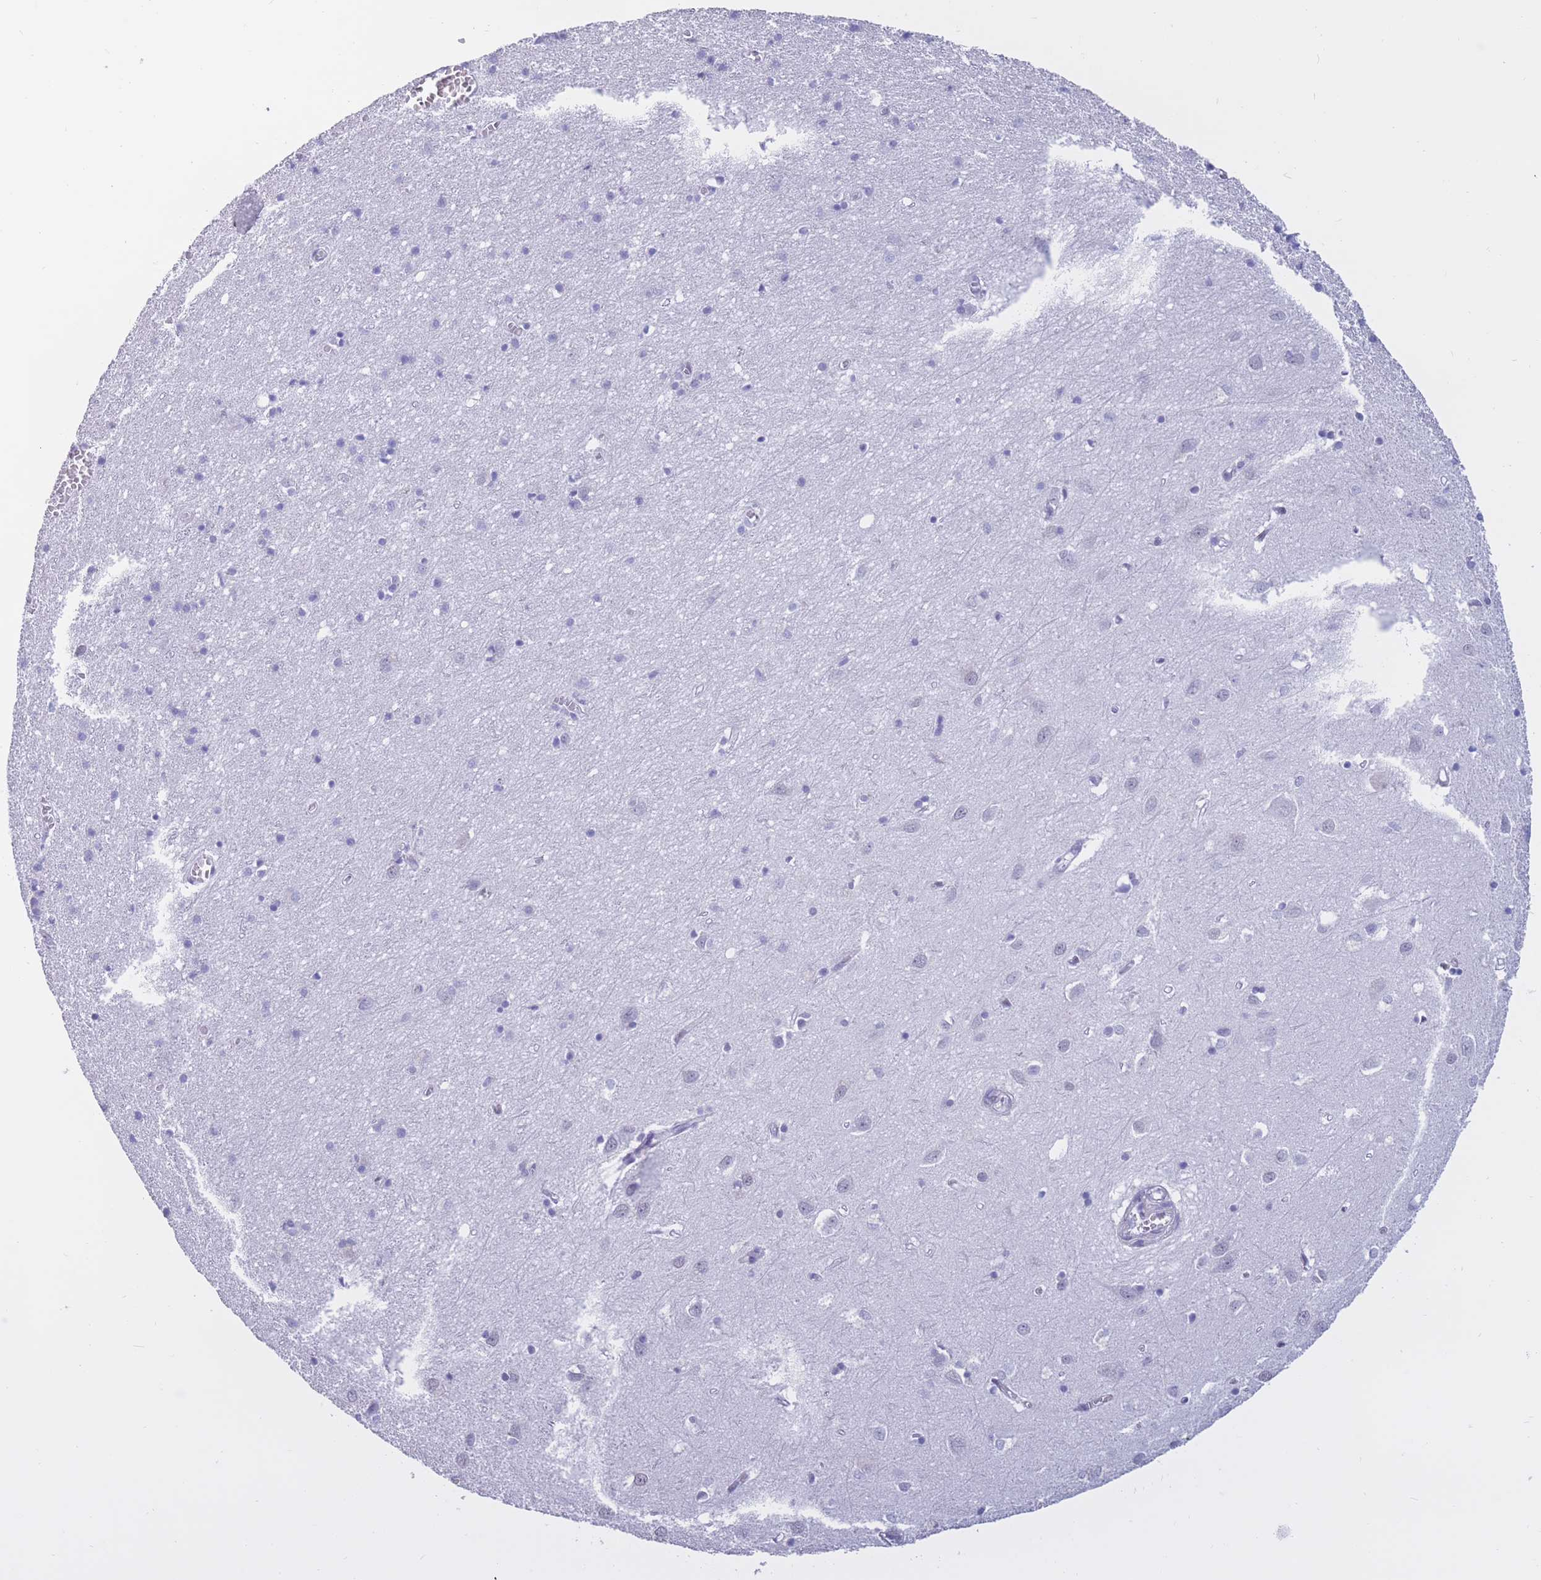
{"staining": {"intensity": "negative", "quantity": "none", "location": "none"}, "tissue": "cerebral cortex", "cell_type": "Endothelial cells", "image_type": "normal", "snomed": [{"axis": "morphology", "description": "Normal tissue, NOS"}, {"axis": "topography", "description": "Cerebral cortex"}], "caption": "IHC micrograph of unremarkable cerebral cortex: cerebral cortex stained with DAB displays no significant protein positivity in endothelial cells.", "gene": "NASP", "patient": {"sex": "female", "age": 64}}